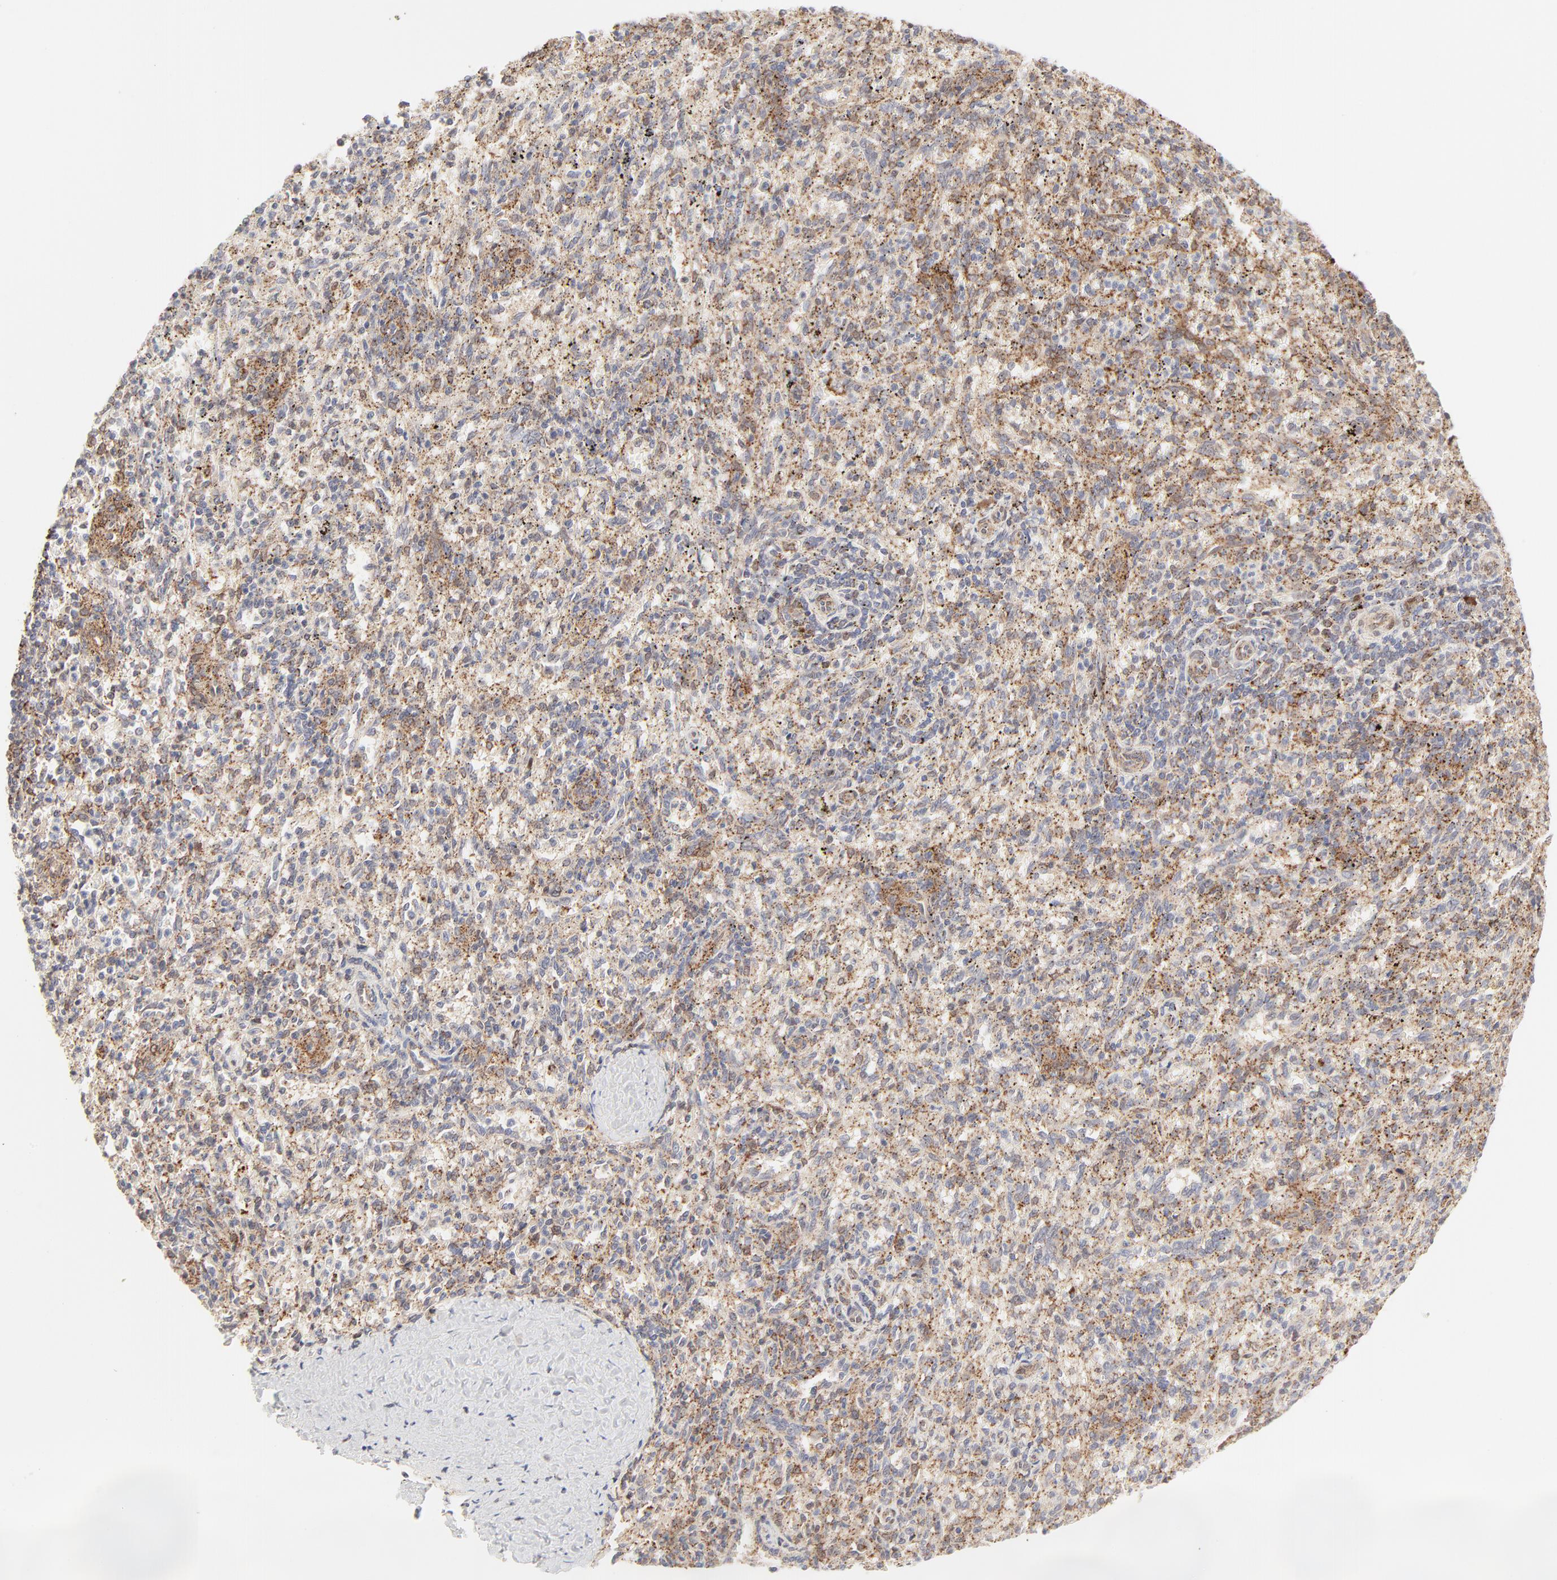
{"staining": {"intensity": "weak", "quantity": ">75%", "location": "cytoplasmic/membranous"}, "tissue": "spleen", "cell_type": "Cells in red pulp", "image_type": "normal", "snomed": [{"axis": "morphology", "description": "Normal tissue, NOS"}, {"axis": "topography", "description": "Spleen"}], "caption": "A histopathology image of spleen stained for a protein demonstrates weak cytoplasmic/membranous brown staining in cells in red pulp. Using DAB (brown) and hematoxylin (blue) stains, captured at high magnification using brightfield microscopy.", "gene": "CDK6", "patient": {"sex": "female", "age": 10}}